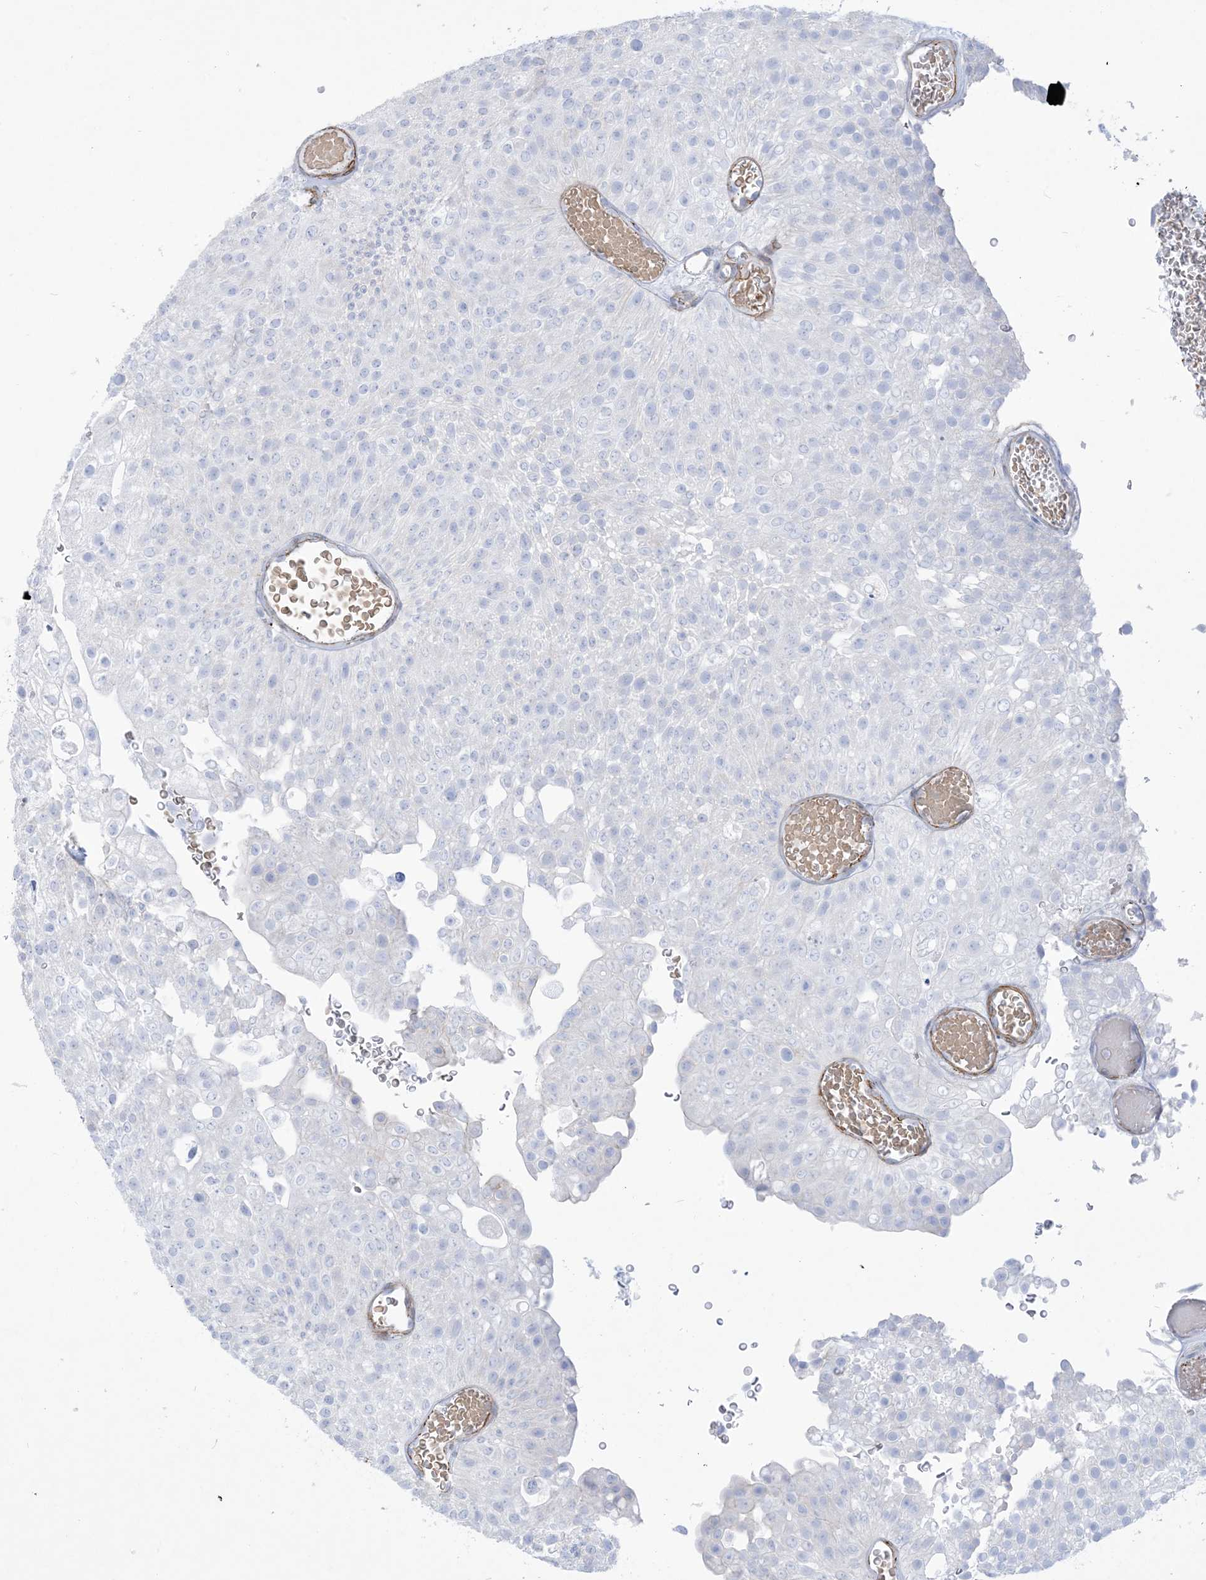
{"staining": {"intensity": "negative", "quantity": "none", "location": "none"}, "tissue": "urothelial cancer", "cell_type": "Tumor cells", "image_type": "cancer", "snomed": [{"axis": "morphology", "description": "Urothelial carcinoma, Low grade"}, {"axis": "topography", "description": "Urinary bladder"}], "caption": "The IHC photomicrograph has no significant expression in tumor cells of urothelial carcinoma (low-grade) tissue. The staining was performed using DAB to visualize the protein expression in brown, while the nuclei were stained in blue with hematoxylin (Magnification: 20x).", "gene": "B3GNT7", "patient": {"sex": "male", "age": 78}}